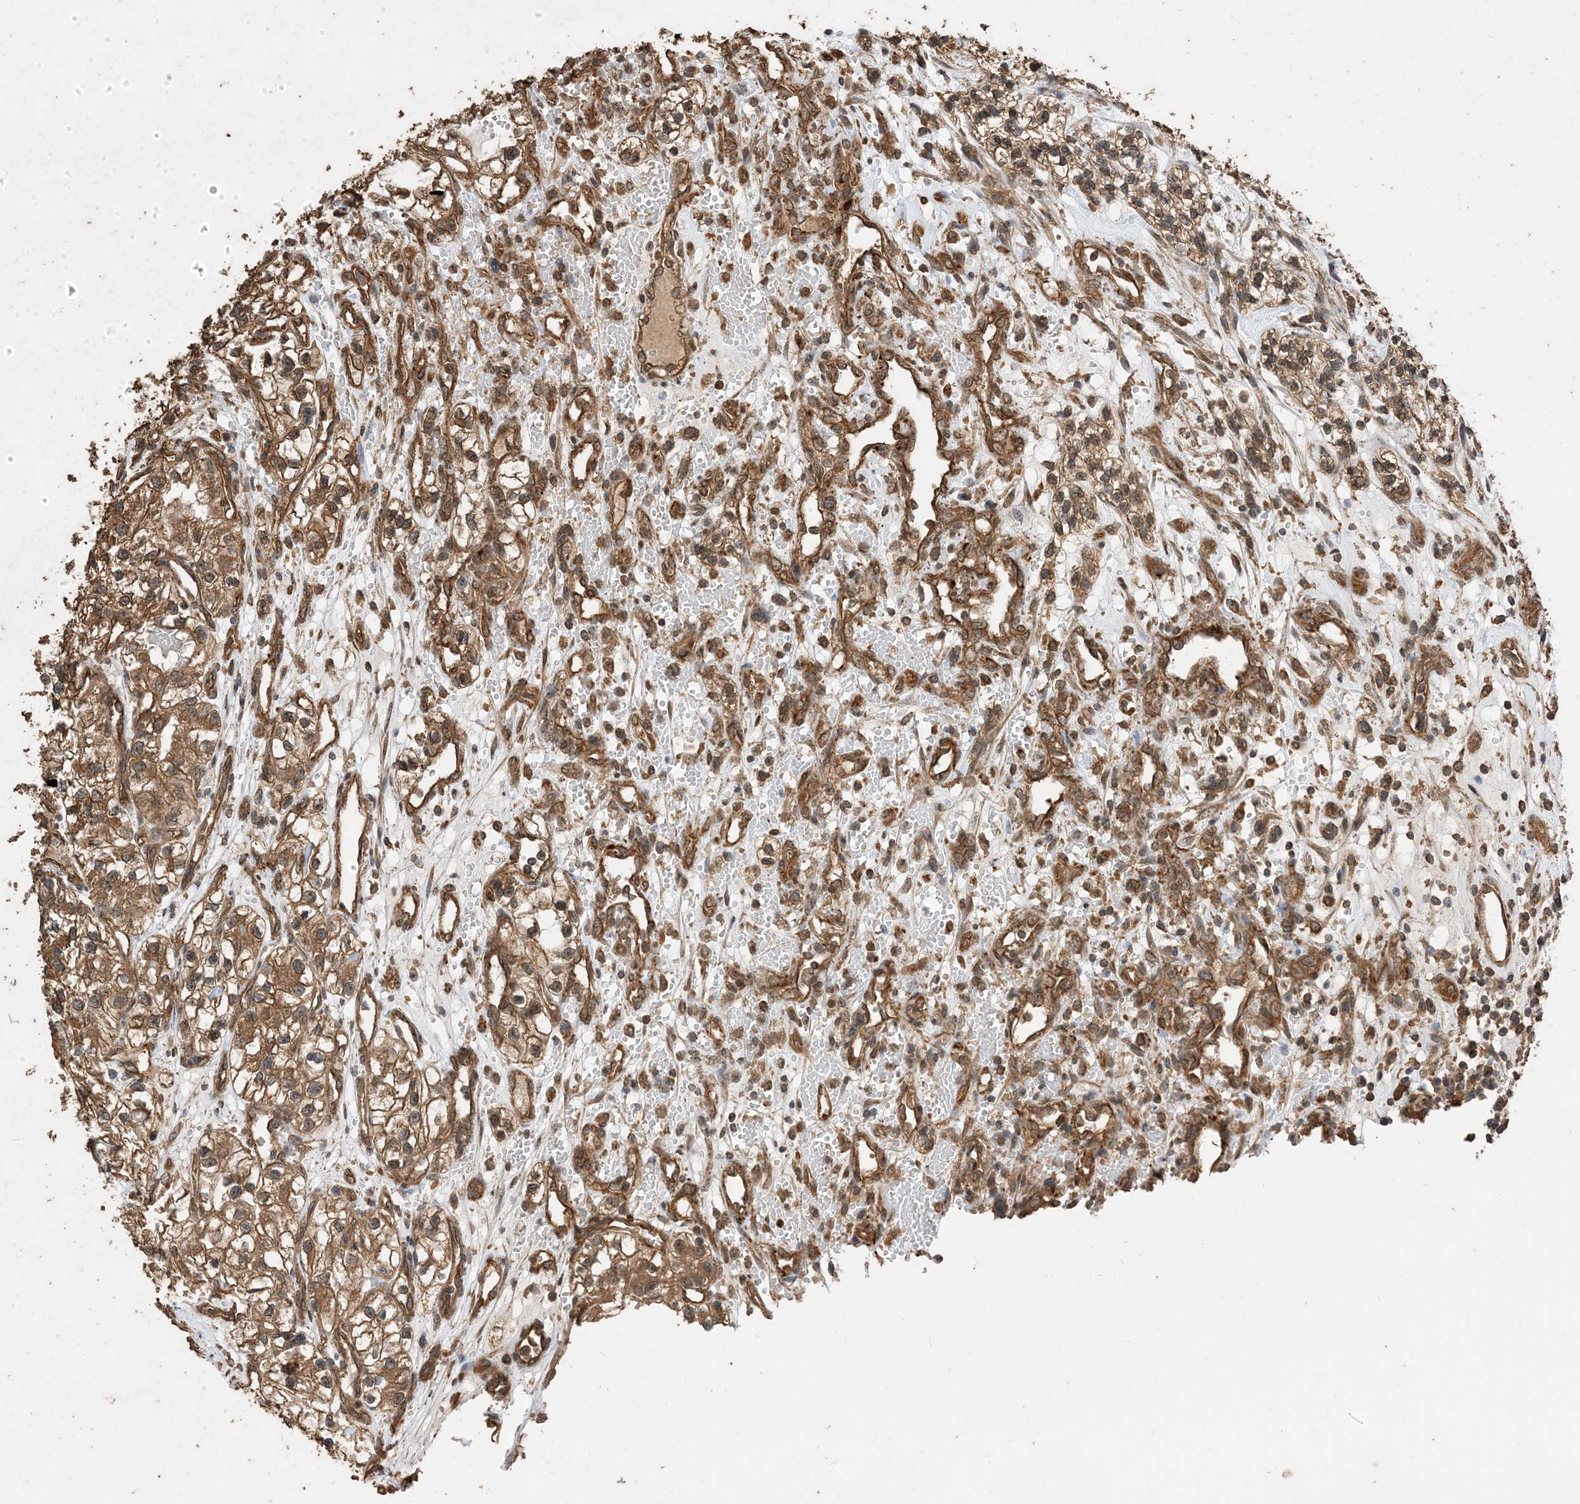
{"staining": {"intensity": "moderate", "quantity": ">75%", "location": "cytoplasmic/membranous"}, "tissue": "renal cancer", "cell_type": "Tumor cells", "image_type": "cancer", "snomed": [{"axis": "morphology", "description": "Adenocarcinoma, NOS"}, {"axis": "topography", "description": "Kidney"}], "caption": "Renal adenocarcinoma was stained to show a protein in brown. There is medium levels of moderate cytoplasmic/membranous staining in about >75% of tumor cells. The protein of interest is stained brown, and the nuclei are stained in blue (DAB IHC with brightfield microscopy, high magnification).", "gene": "ZKSCAN5", "patient": {"sex": "female", "age": 57}}